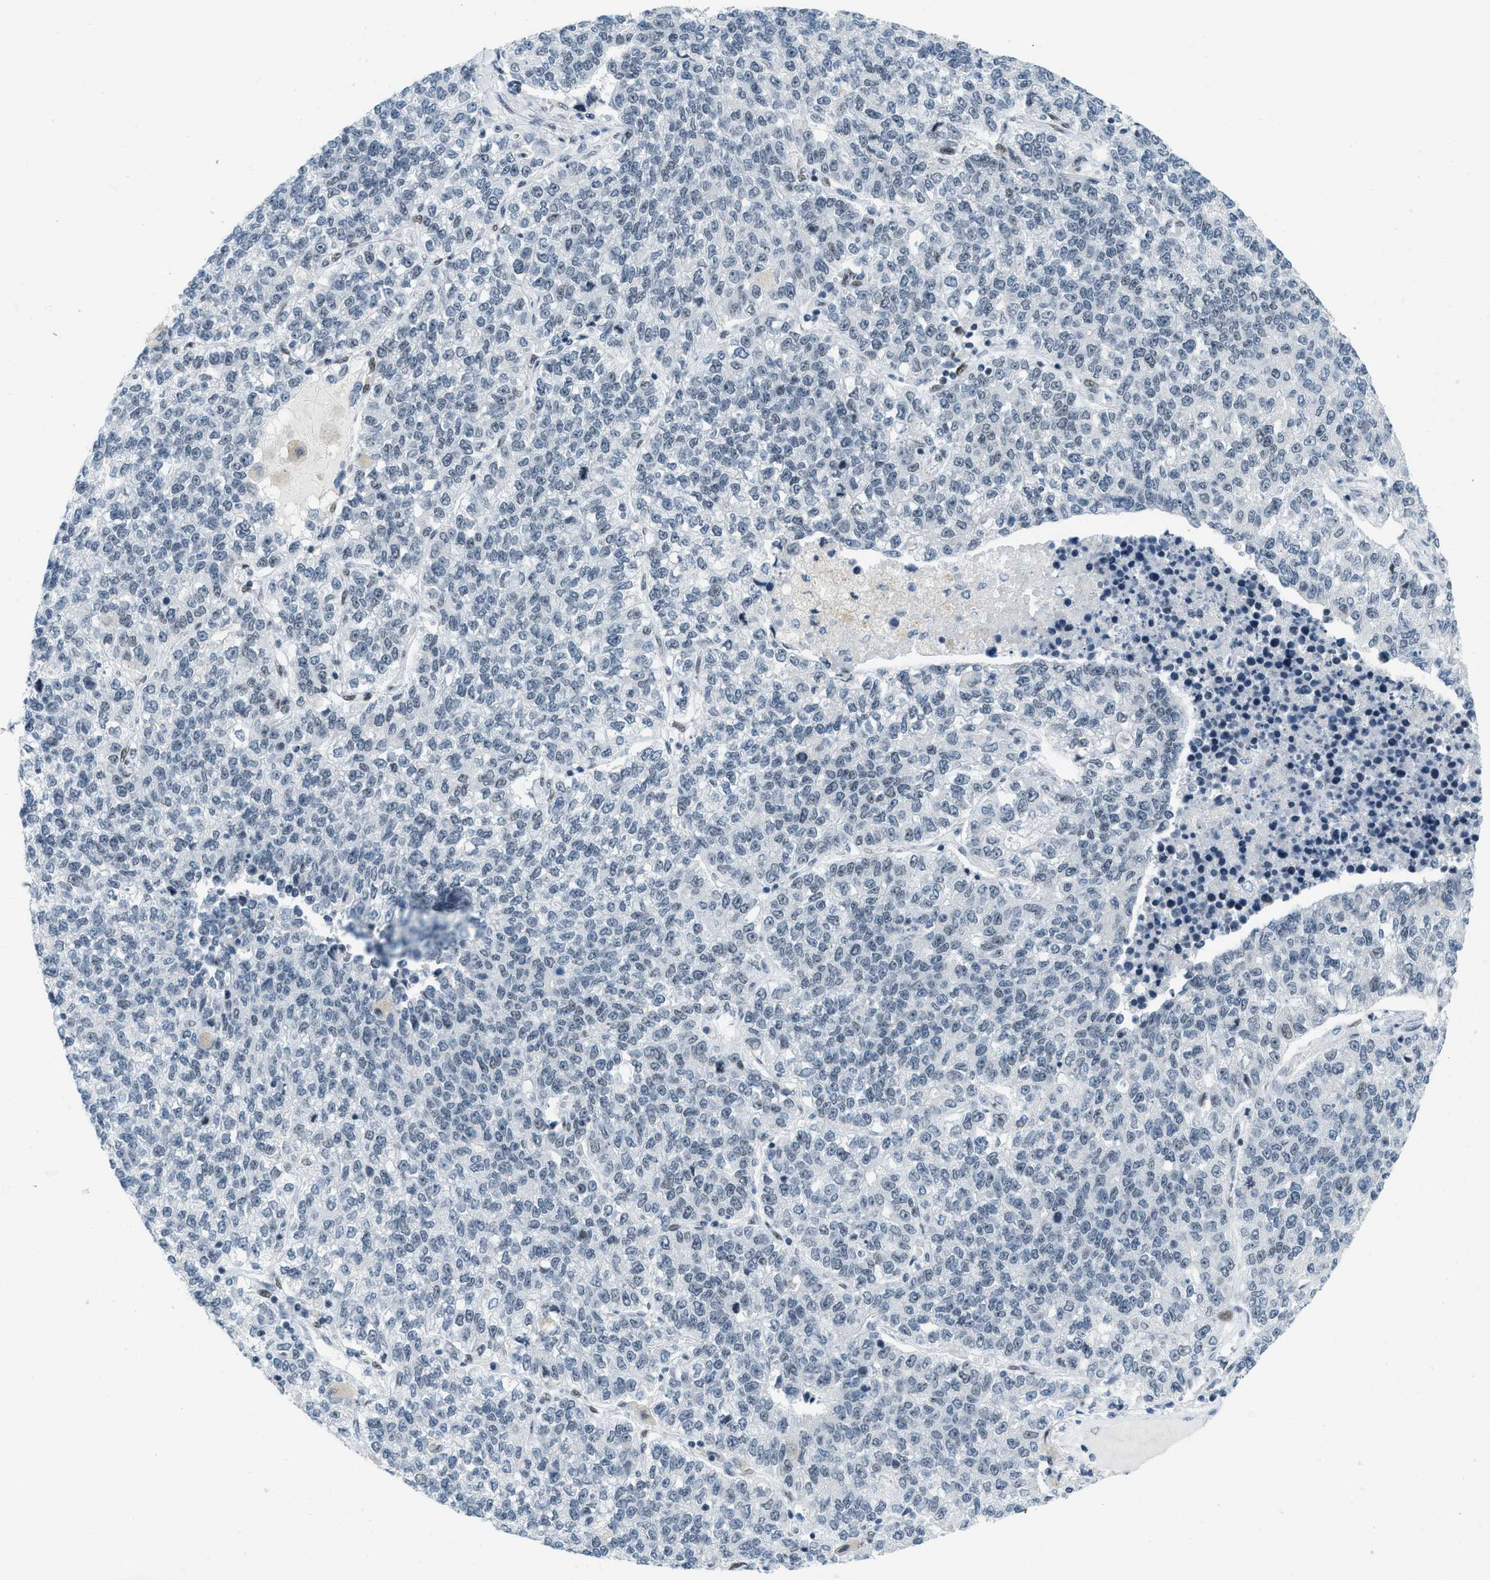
{"staining": {"intensity": "negative", "quantity": "none", "location": "none"}, "tissue": "lung cancer", "cell_type": "Tumor cells", "image_type": "cancer", "snomed": [{"axis": "morphology", "description": "Adenocarcinoma, NOS"}, {"axis": "topography", "description": "Lung"}], "caption": "This is an IHC histopathology image of lung cancer. There is no expression in tumor cells.", "gene": "PBX1", "patient": {"sex": "male", "age": 49}}